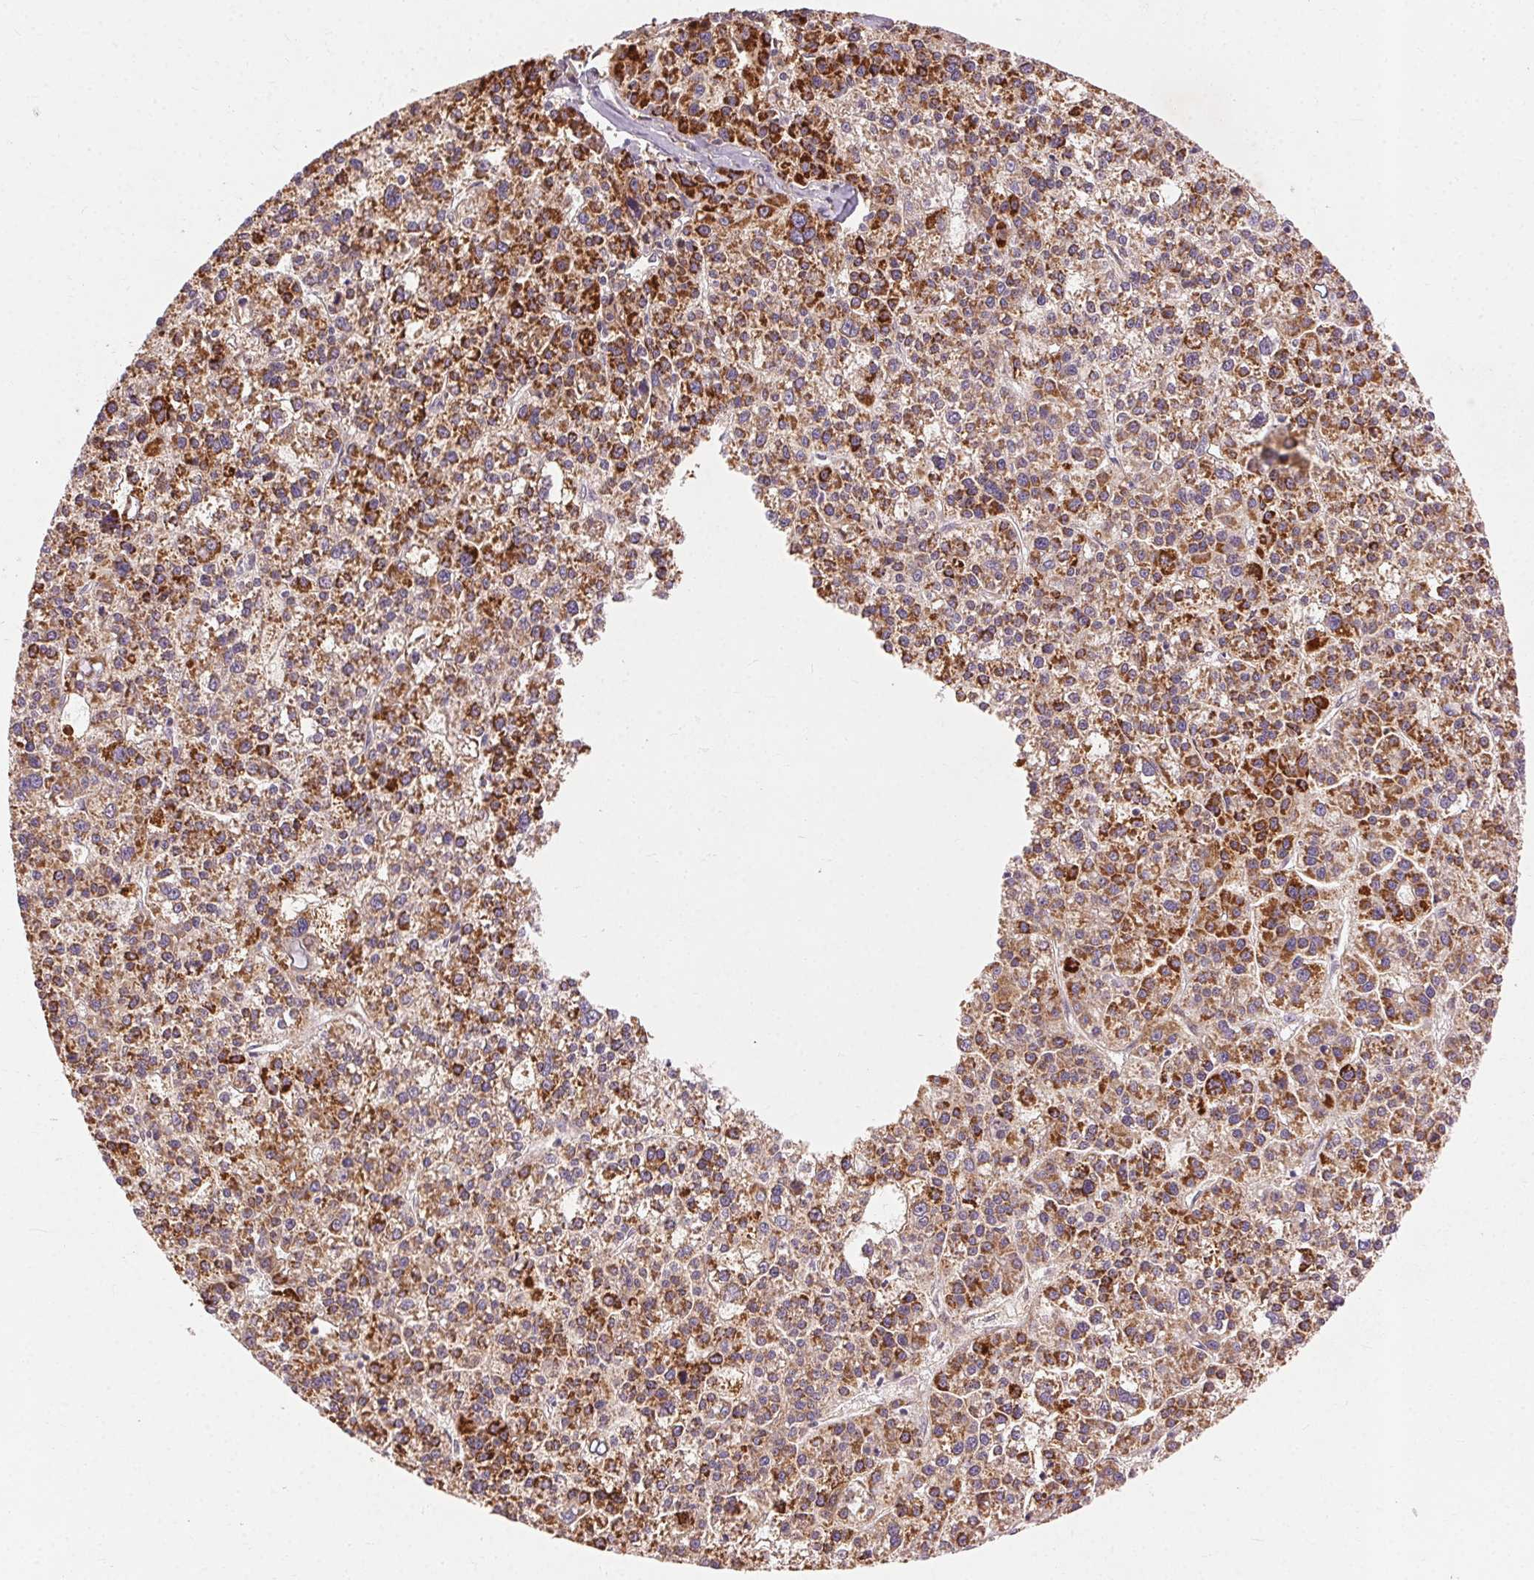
{"staining": {"intensity": "strong", "quantity": "25%-75%", "location": "cytoplasmic/membranous"}, "tissue": "liver cancer", "cell_type": "Tumor cells", "image_type": "cancer", "snomed": [{"axis": "morphology", "description": "Carcinoma, Hepatocellular, NOS"}, {"axis": "topography", "description": "Liver"}], "caption": "Immunohistochemistry (DAB (3,3'-diaminobenzidine)) staining of human hepatocellular carcinoma (liver) shows strong cytoplasmic/membranous protein expression in about 25%-75% of tumor cells.", "gene": "REP15", "patient": {"sex": "female", "age": 58}}